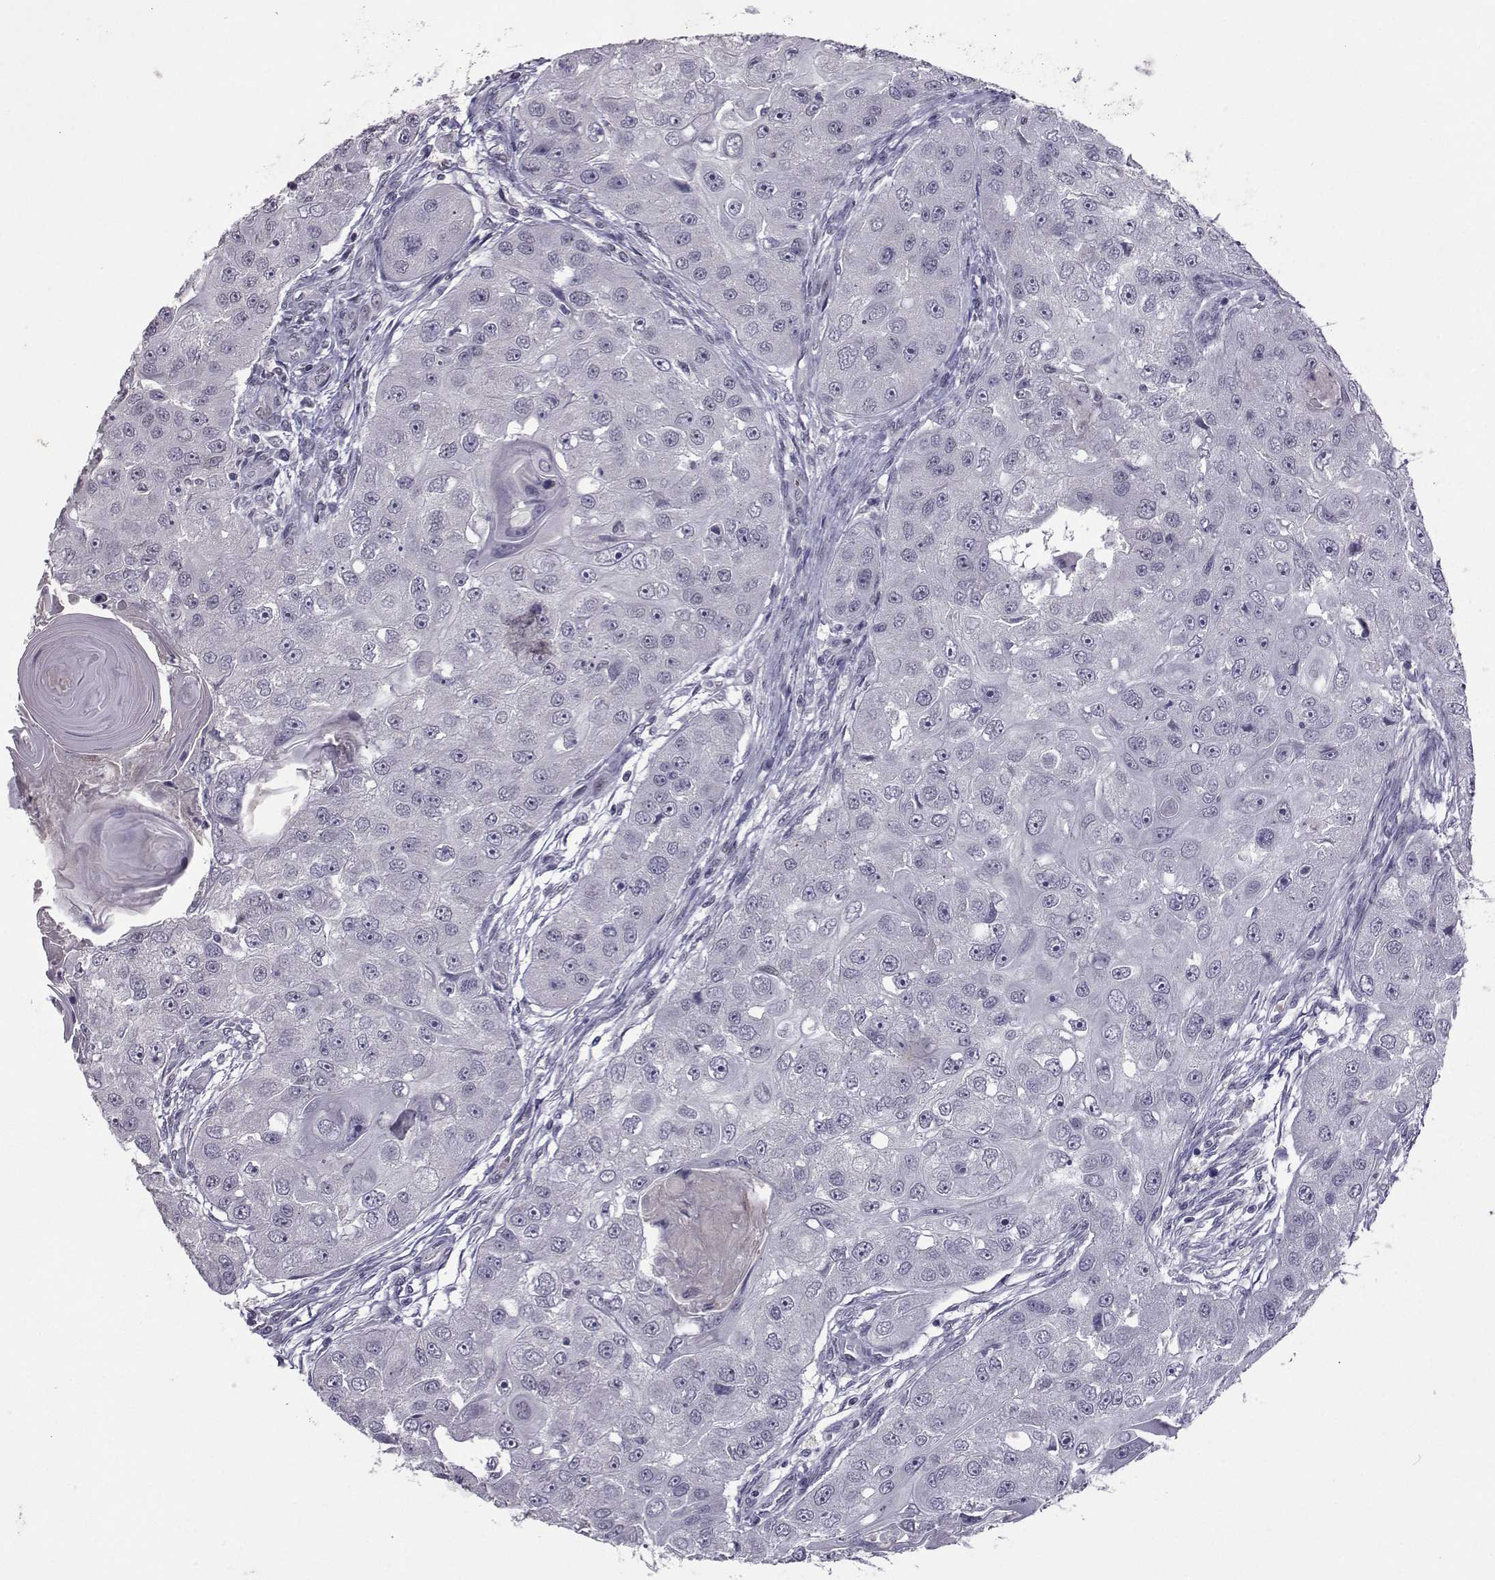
{"staining": {"intensity": "negative", "quantity": "none", "location": "none"}, "tissue": "head and neck cancer", "cell_type": "Tumor cells", "image_type": "cancer", "snomed": [{"axis": "morphology", "description": "Squamous cell carcinoma, NOS"}, {"axis": "topography", "description": "Head-Neck"}], "caption": "This is an IHC image of human head and neck cancer. There is no expression in tumor cells.", "gene": "LIN28A", "patient": {"sex": "male", "age": 51}}